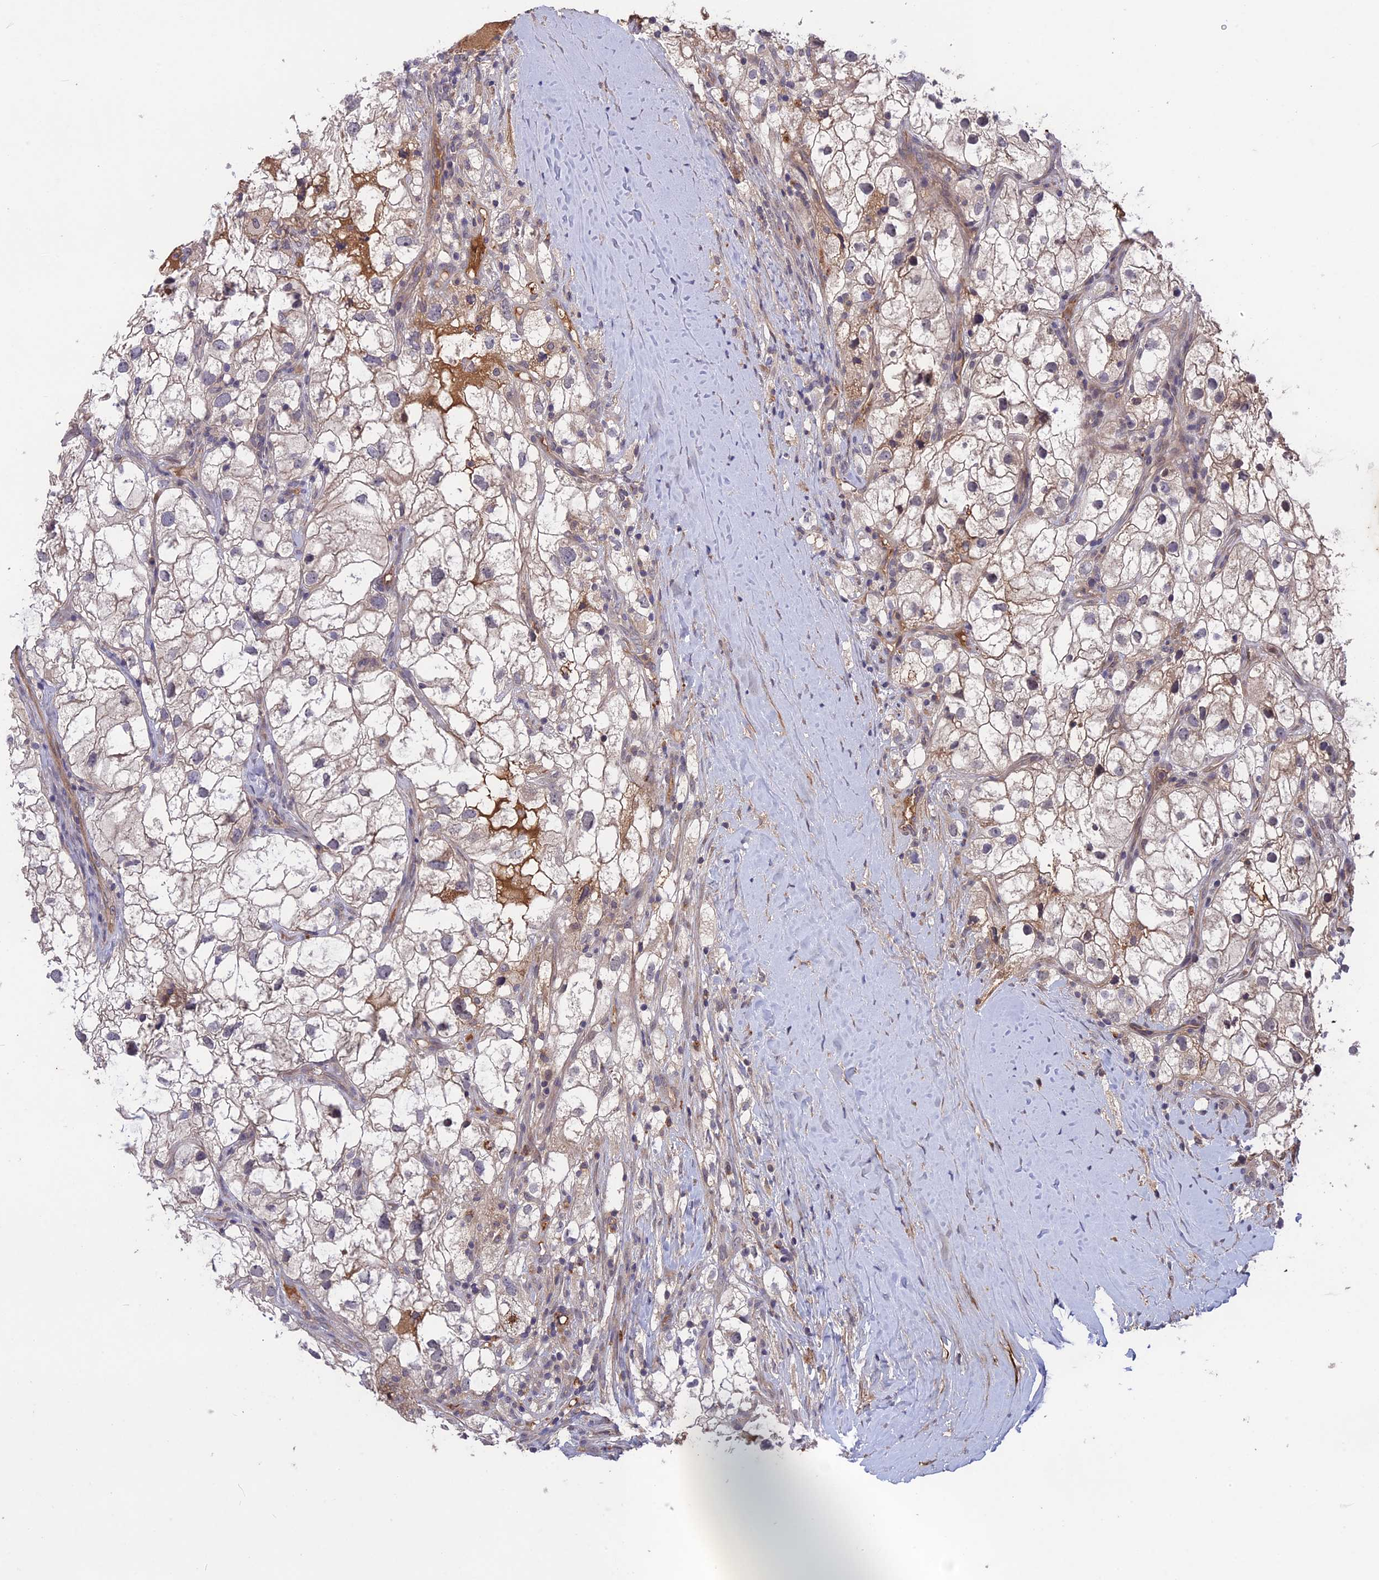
{"staining": {"intensity": "negative", "quantity": "none", "location": "none"}, "tissue": "renal cancer", "cell_type": "Tumor cells", "image_type": "cancer", "snomed": [{"axis": "morphology", "description": "Adenocarcinoma, NOS"}, {"axis": "topography", "description": "Kidney"}], "caption": "Human renal cancer stained for a protein using immunohistochemistry (IHC) exhibits no positivity in tumor cells.", "gene": "ADO", "patient": {"sex": "male", "age": 59}}